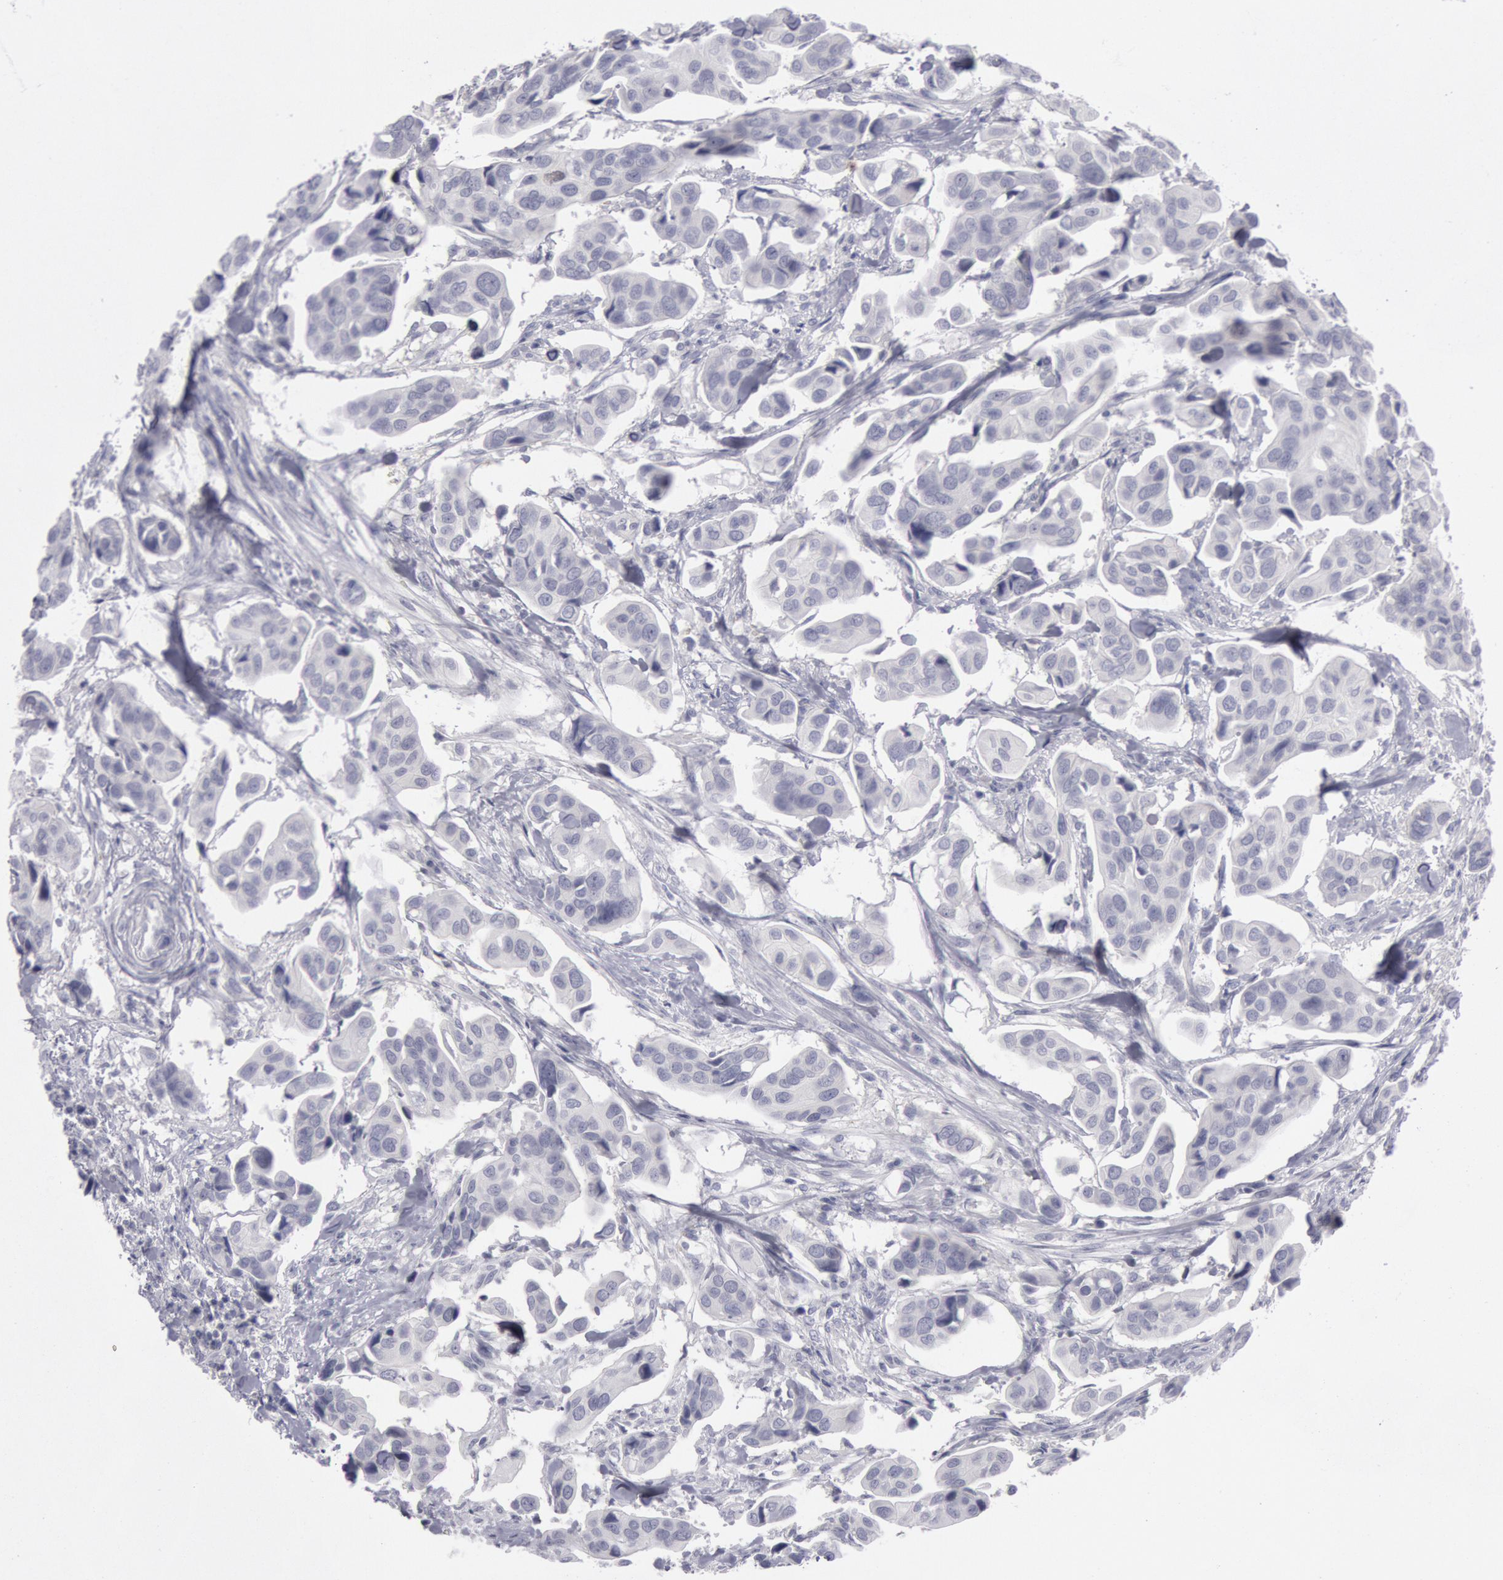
{"staining": {"intensity": "negative", "quantity": "none", "location": "none"}, "tissue": "urothelial cancer", "cell_type": "Tumor cells", "image_type": "cancer", "snomed": [{"axis": "morphology", "description": "Adenocarcinoma, NOS"}, {"axis": "topography", "description": "Urinary bladder"}], "caption": "The IHC micrograph has no significant staining in tumor cells of adenocarcinoma tissue.", "gene": "KRT16", "patient": {"sex": "male", "age": 61}}